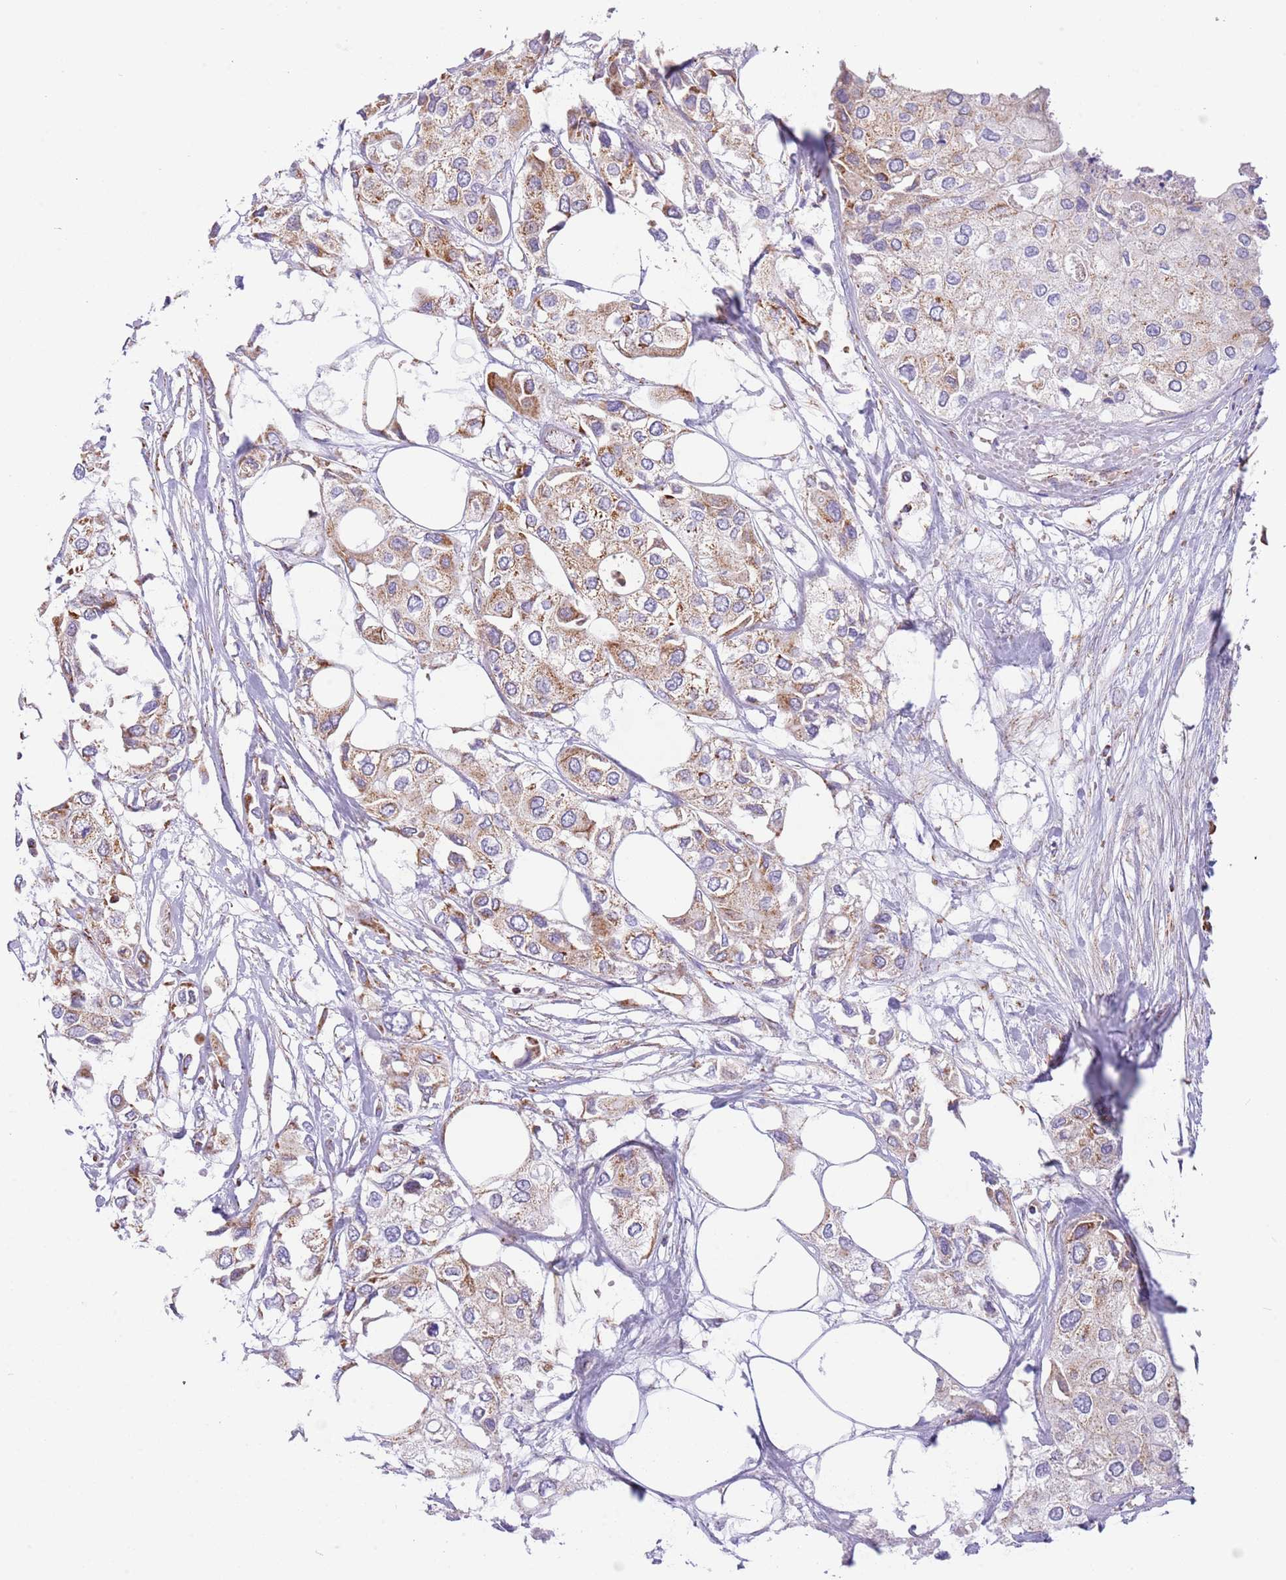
{"staining": {"intensity": "moderate", "quantity": ">75%", "location": "cytoplasmic/membranous"}, "tissue": "urothelial cancer", "cell_type": "Tumor cells", "image_type": "cancer", "snomed": [{"axis": "morphology", "description": "Urothelial carcinoma, High grade"}, {"axis": "topography", "description": "Urinary bladder"}], "caption": "This is an image of immunohistochemistry (IHC) staining of urothelial carcinoma (high-grade), which shows moderate staining in the cytoplasmic/membranous of tumor cells.", "gene": "LHX6", "patient": {"sex": "male", "age": 64}}